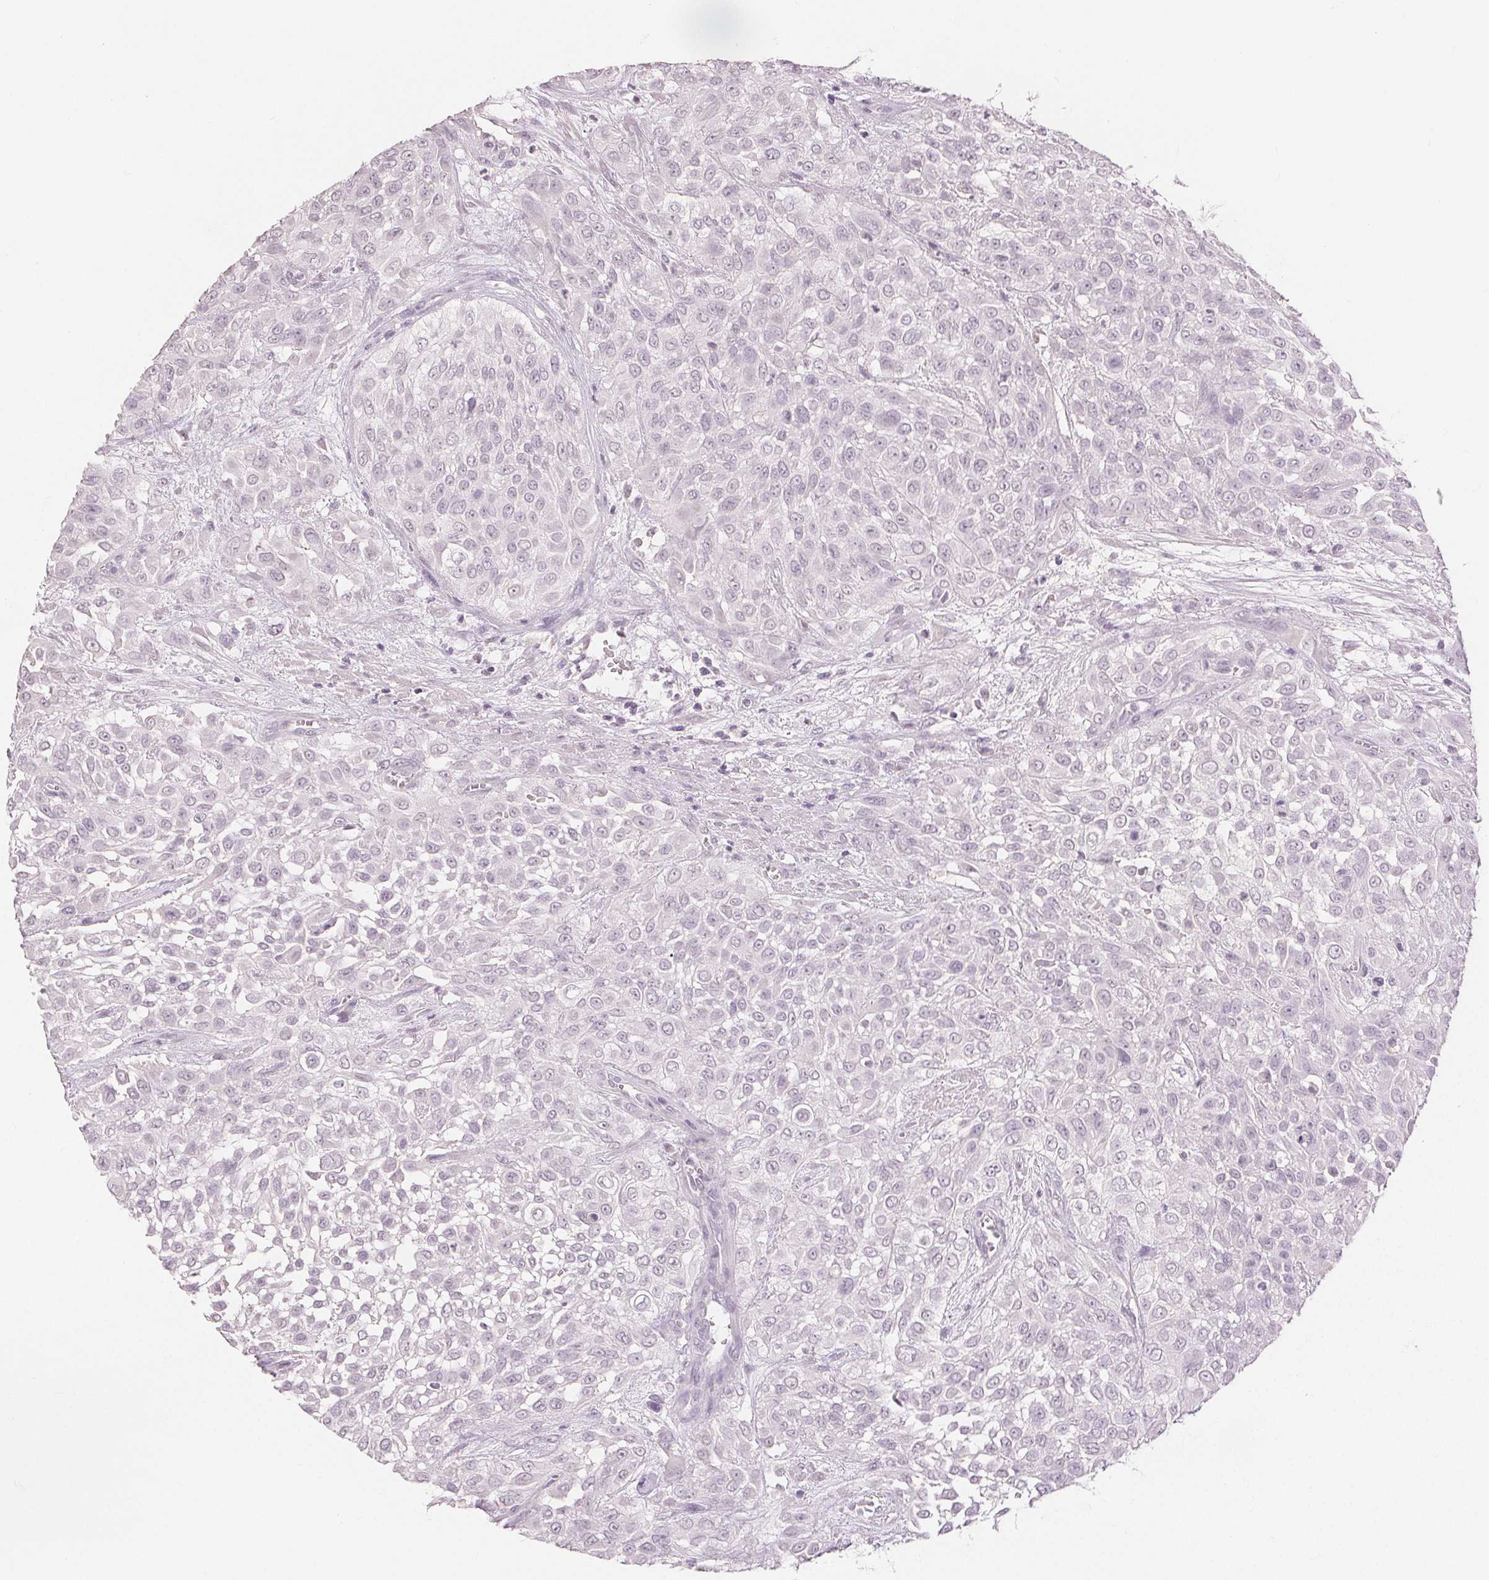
{"staining": {"intensity": "negative", "quantity": "none", "location": "none"}, "tissue": "urothelial cancer", "cell_type": "Tumor cells", "image_type": "cancer", "snomed": [{"axis": "morphology", "description": "Urothelial carcinoma, High grade"}, {"axis": "topography", "description": "Urinary bladder"}], "caption": "This is an IHC photomicrograph of human high-grade urothelial carcinoma. There is no staining in tumor cells.", "gene": "SLC27A5", "patient": {"sex": "male", "age": 57}}